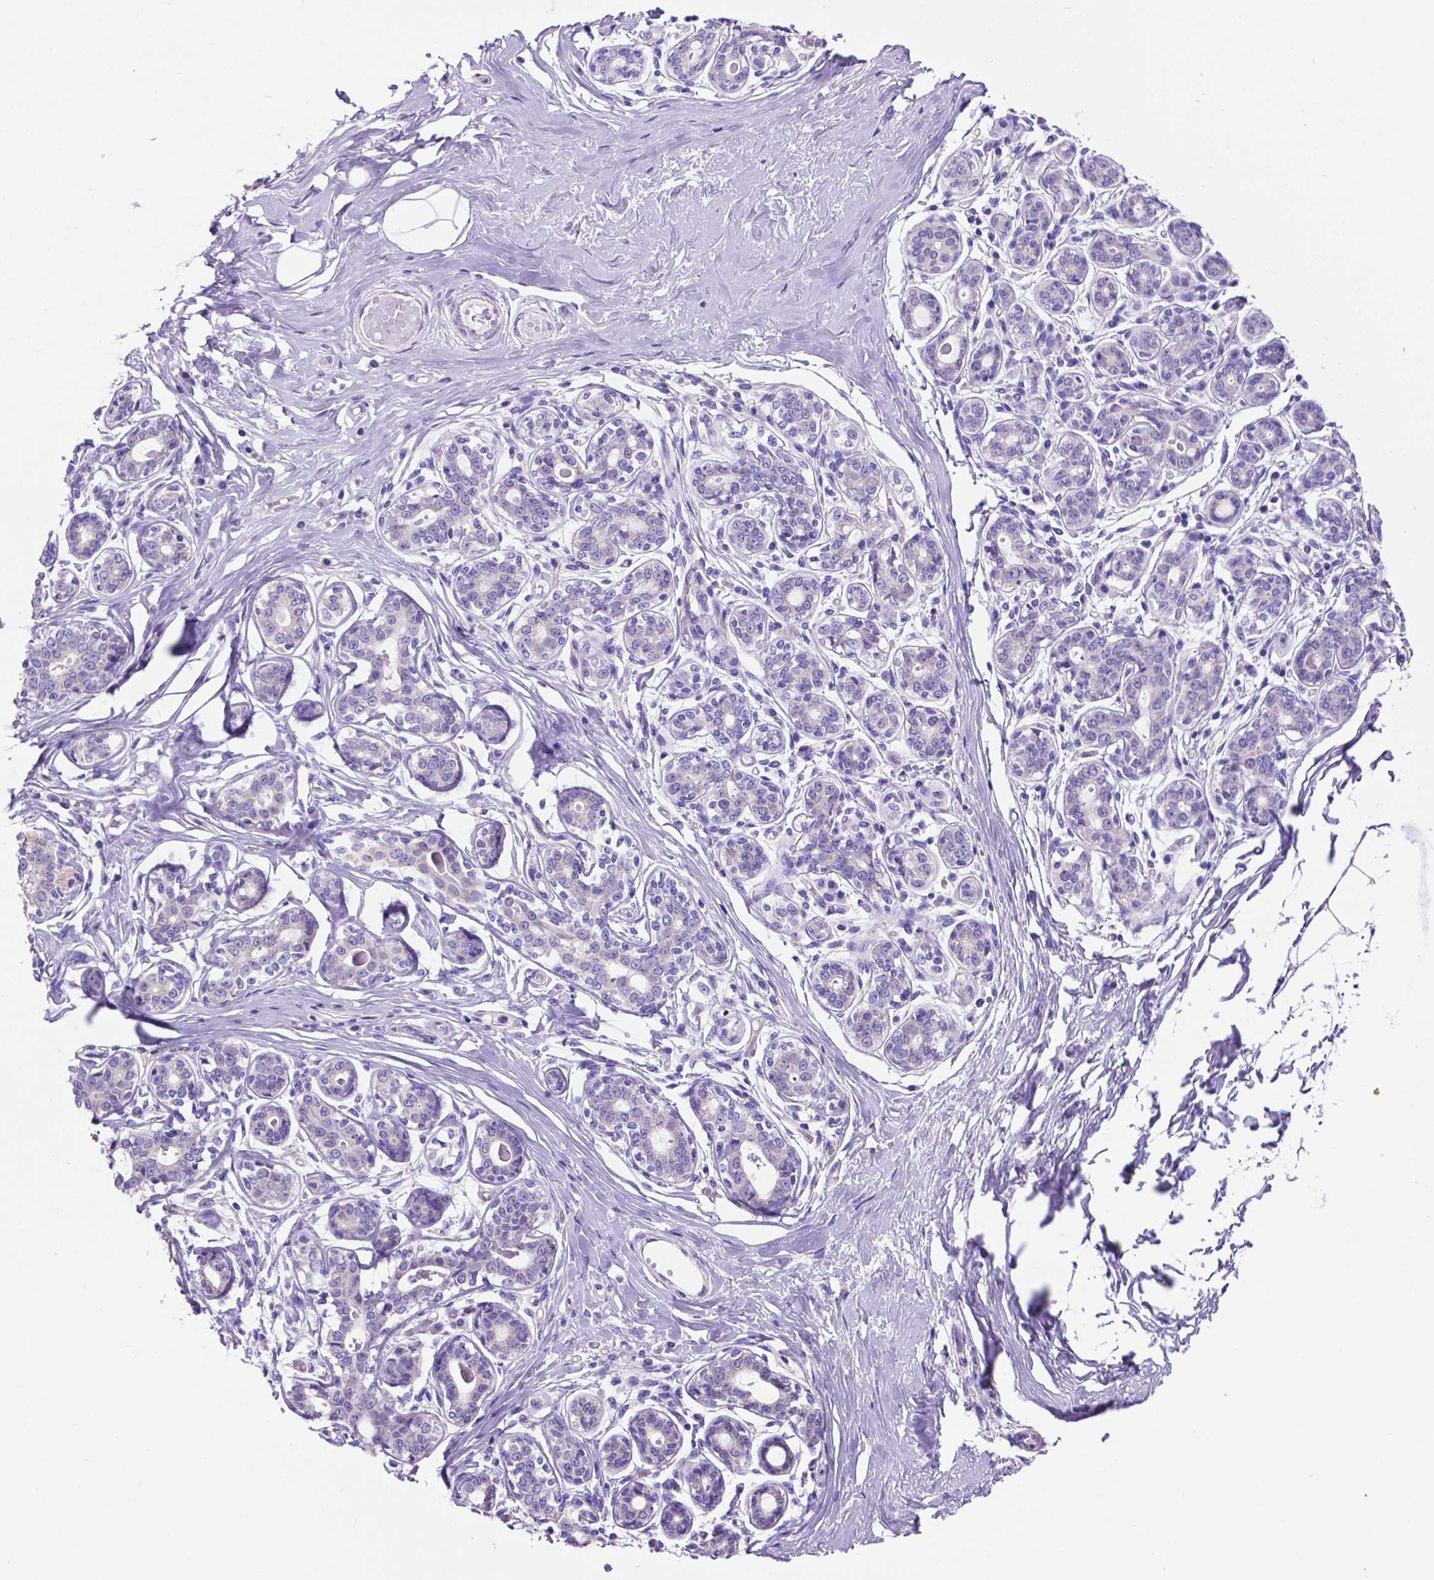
{"staining": {"intensity": "negative", "quantity": "none", "location": "none"}, "tissue": "breast", "cell_type": "Adipocytes", "image_type": "normal", "snomed": [{"axis": "morphology", "description": "Normal tissue, NOS"}, {"axis": "topography", "description": "Skin"}, {"axis": "topography", "description": "Breast"}], "caption": "Immunohistochemistry of unremarkable breast shows no positivity in adipocytes.", "gene": "TMEM121B", "patient": {"sex": "female", "age": 43}}